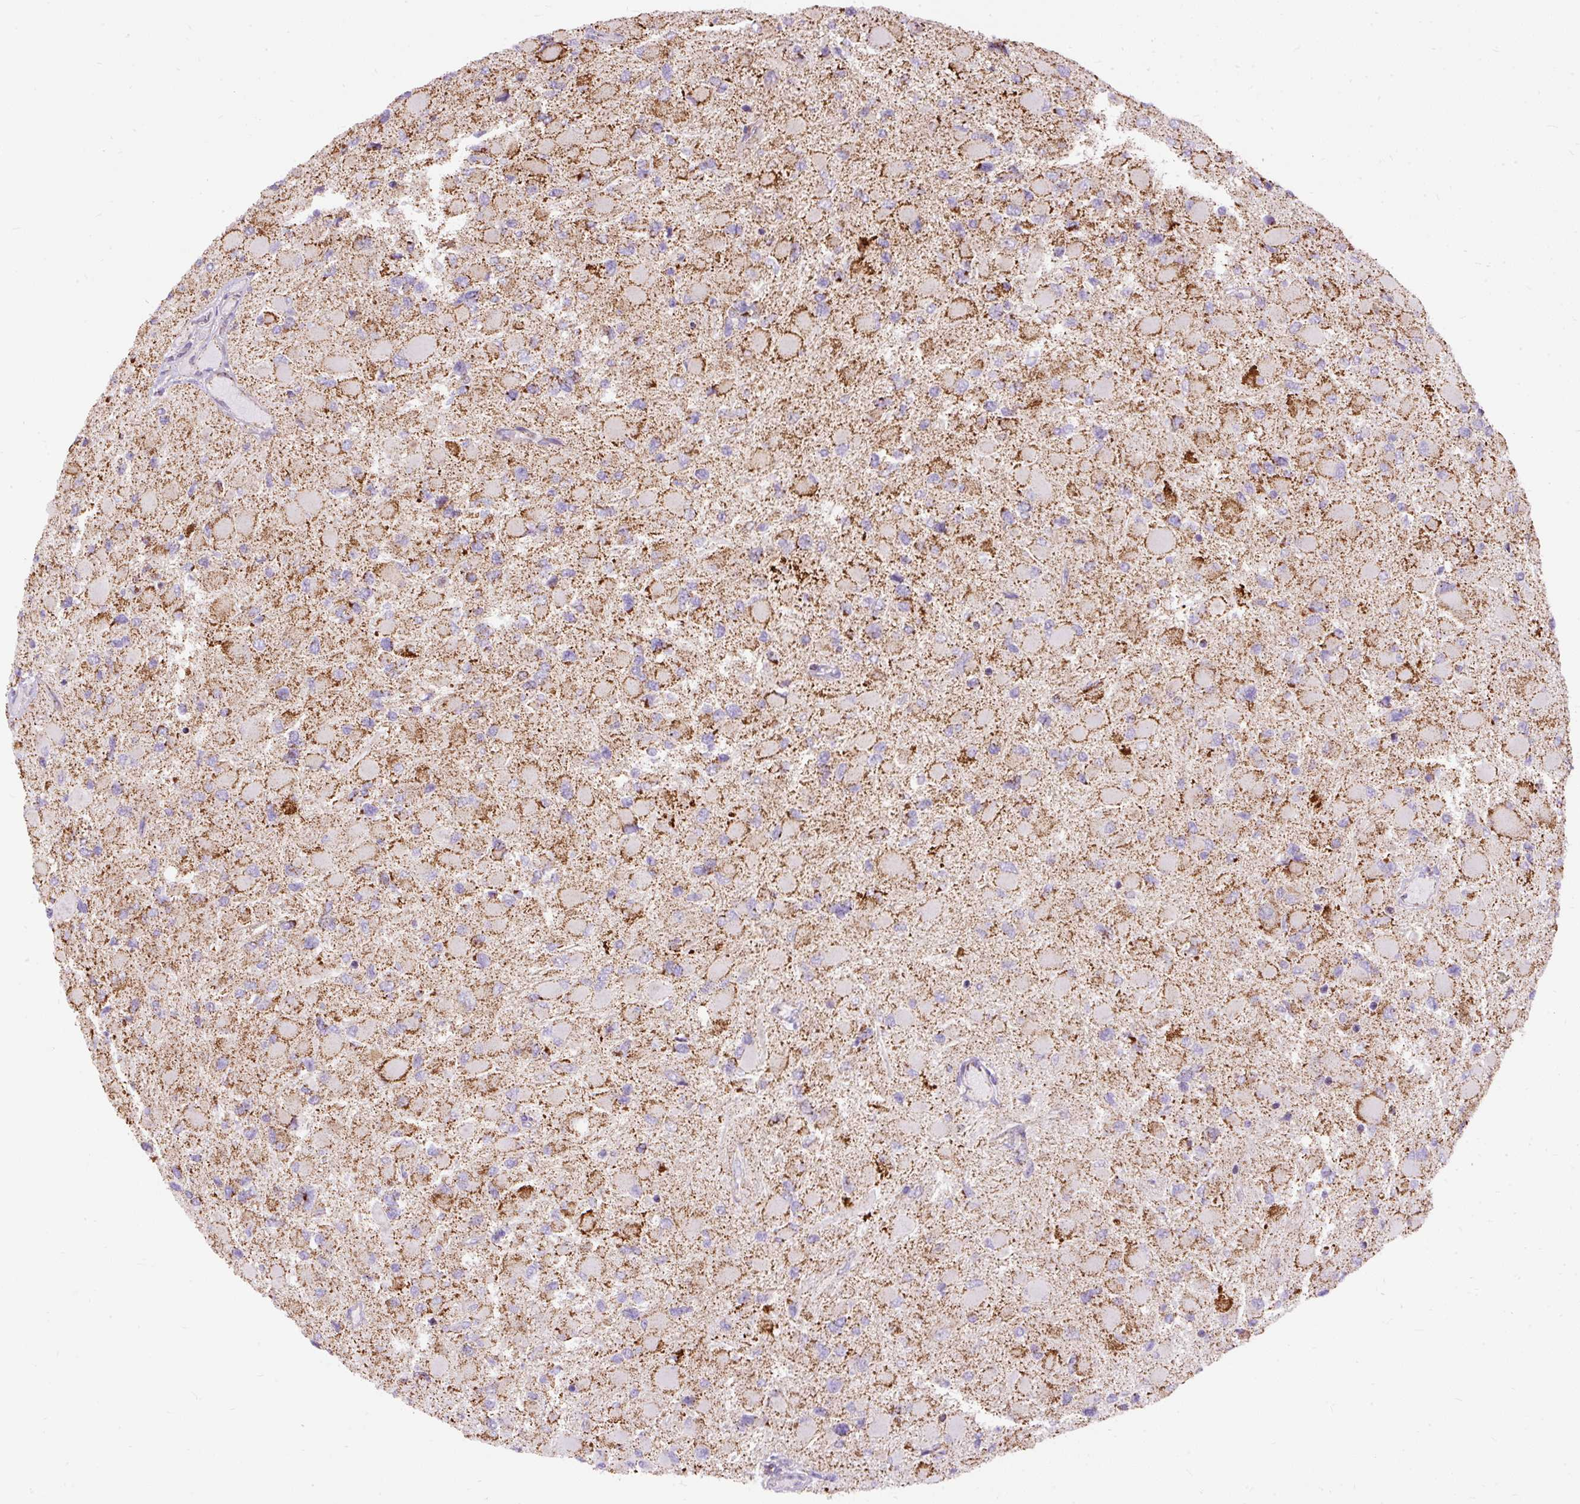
{"staining": {"intensity": "moderate", "quantity": "<25%", "location": "cytoplasmic/membranous"}, "tissue": "glioma", "cell_type": "Tumor cells", "image_type": "cancer", "snomed": [{"axis": "morphology", "description": "Glioma, malignant, High grade"}, {"axis": "topography", "description": "Cerebral cortex"}], "caption": "IHC (DAB) staining of glioma displays moderate cytoplasmic/membranous protein expression in about <25% of tumor cells. (Brightfield microscopy of DAB IHC at high magnification).", "gene": "CEP290", "patient": {"sex": "female", "age": 36}}